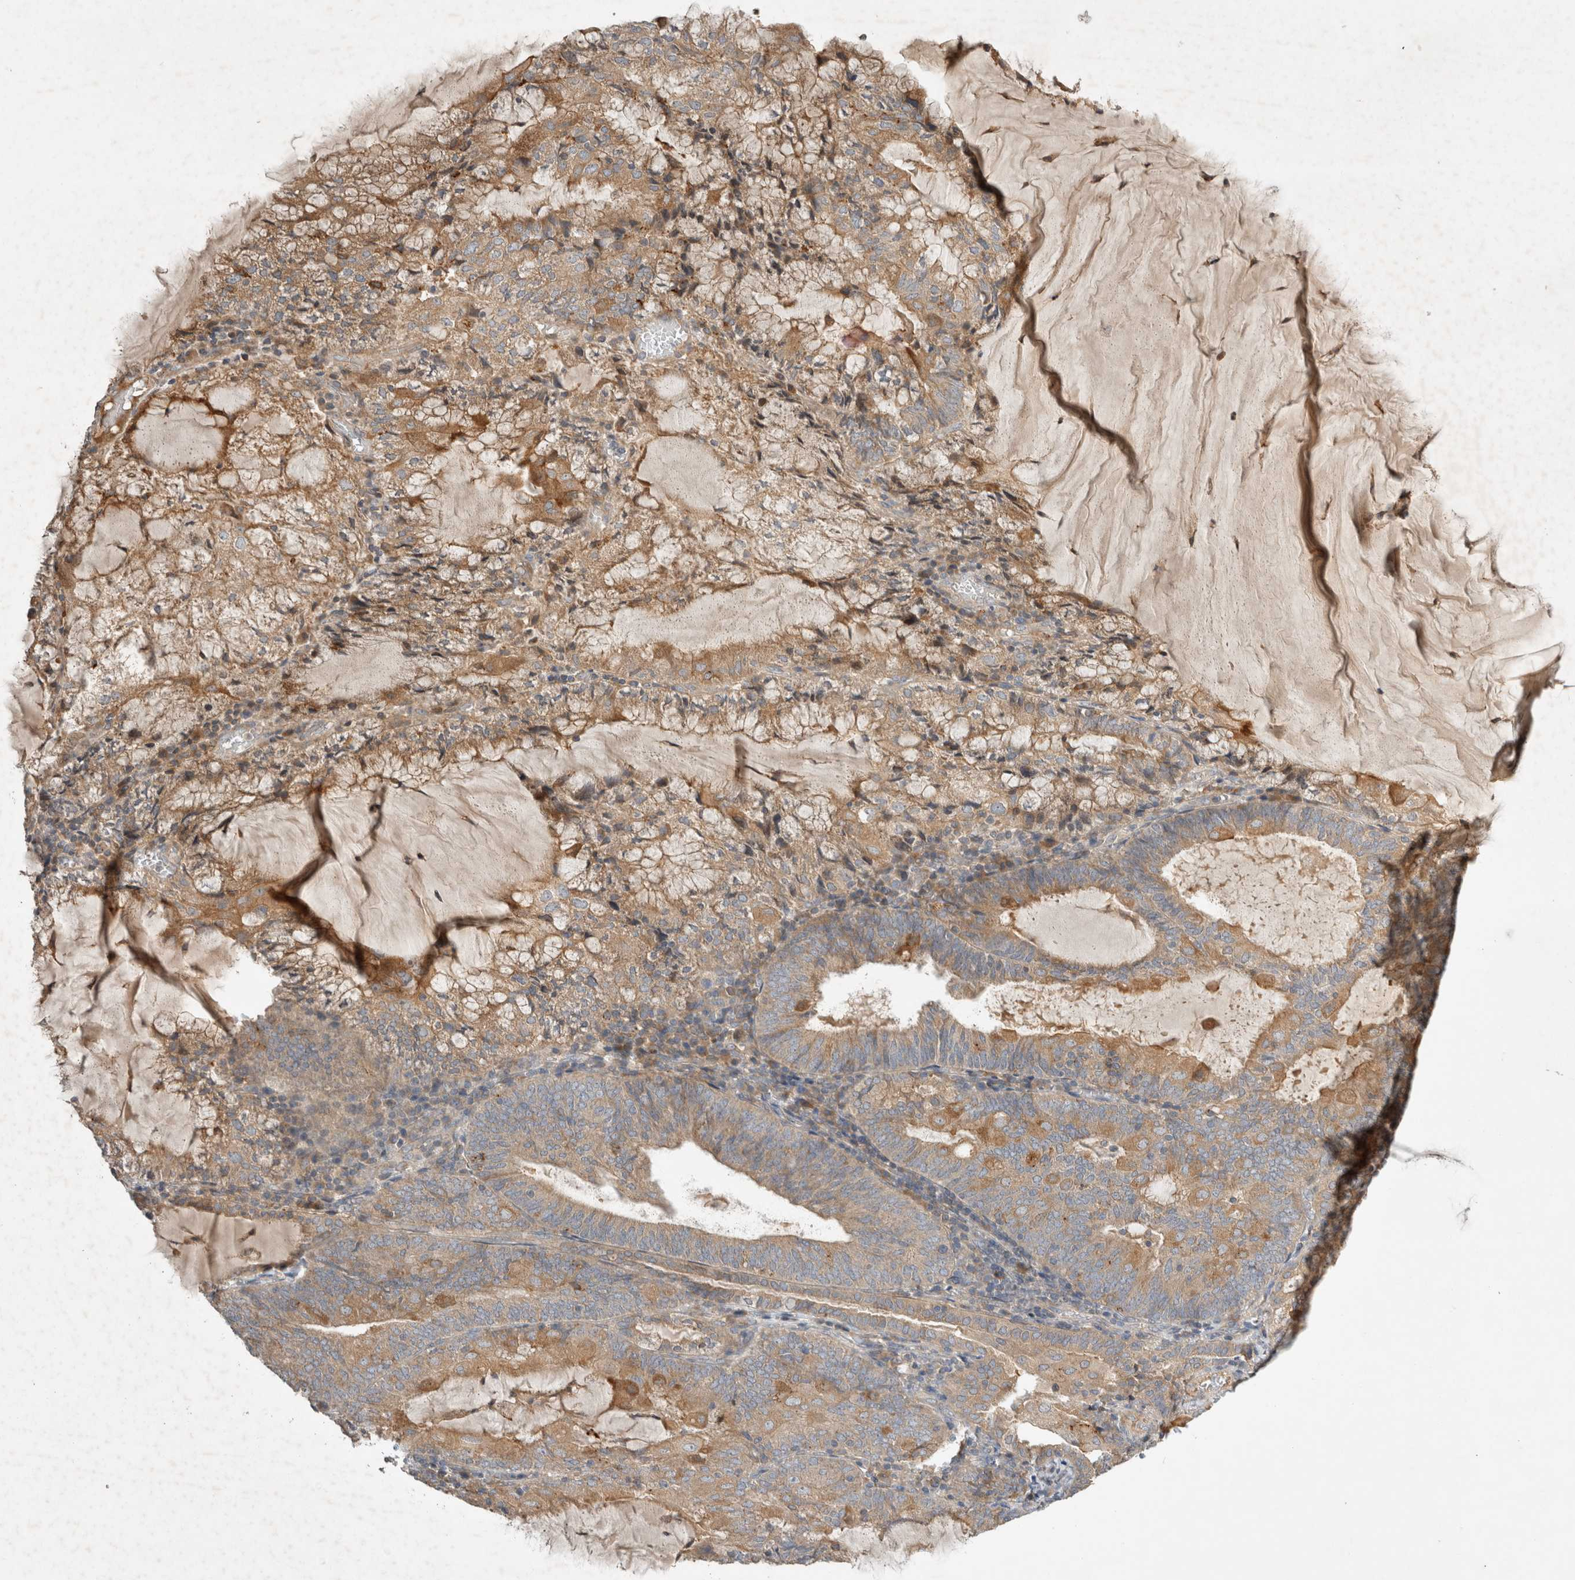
{"staining": {"intensity": "moderate", "quantity": "25%-75%", "location": "cytoplasmic/membranous"}, "tissue": "endometrial cancer", "cell_type": "Tumor cells", "image_type": "cancer", "snomed": [{"axis": "morphology", "description": "Adenocarcinoma, NOS"}, {"axis": "topography", "description": "Endometrium"}], "caption": "Endometrial cancer was stained to show a protein in brown. There is medium levels of moderate cytoplasmic/membranous positivity in about 25%-75% of tumor cells.", "gene": "ARMC9", "patient": {"sex": "female", "age": 81}}